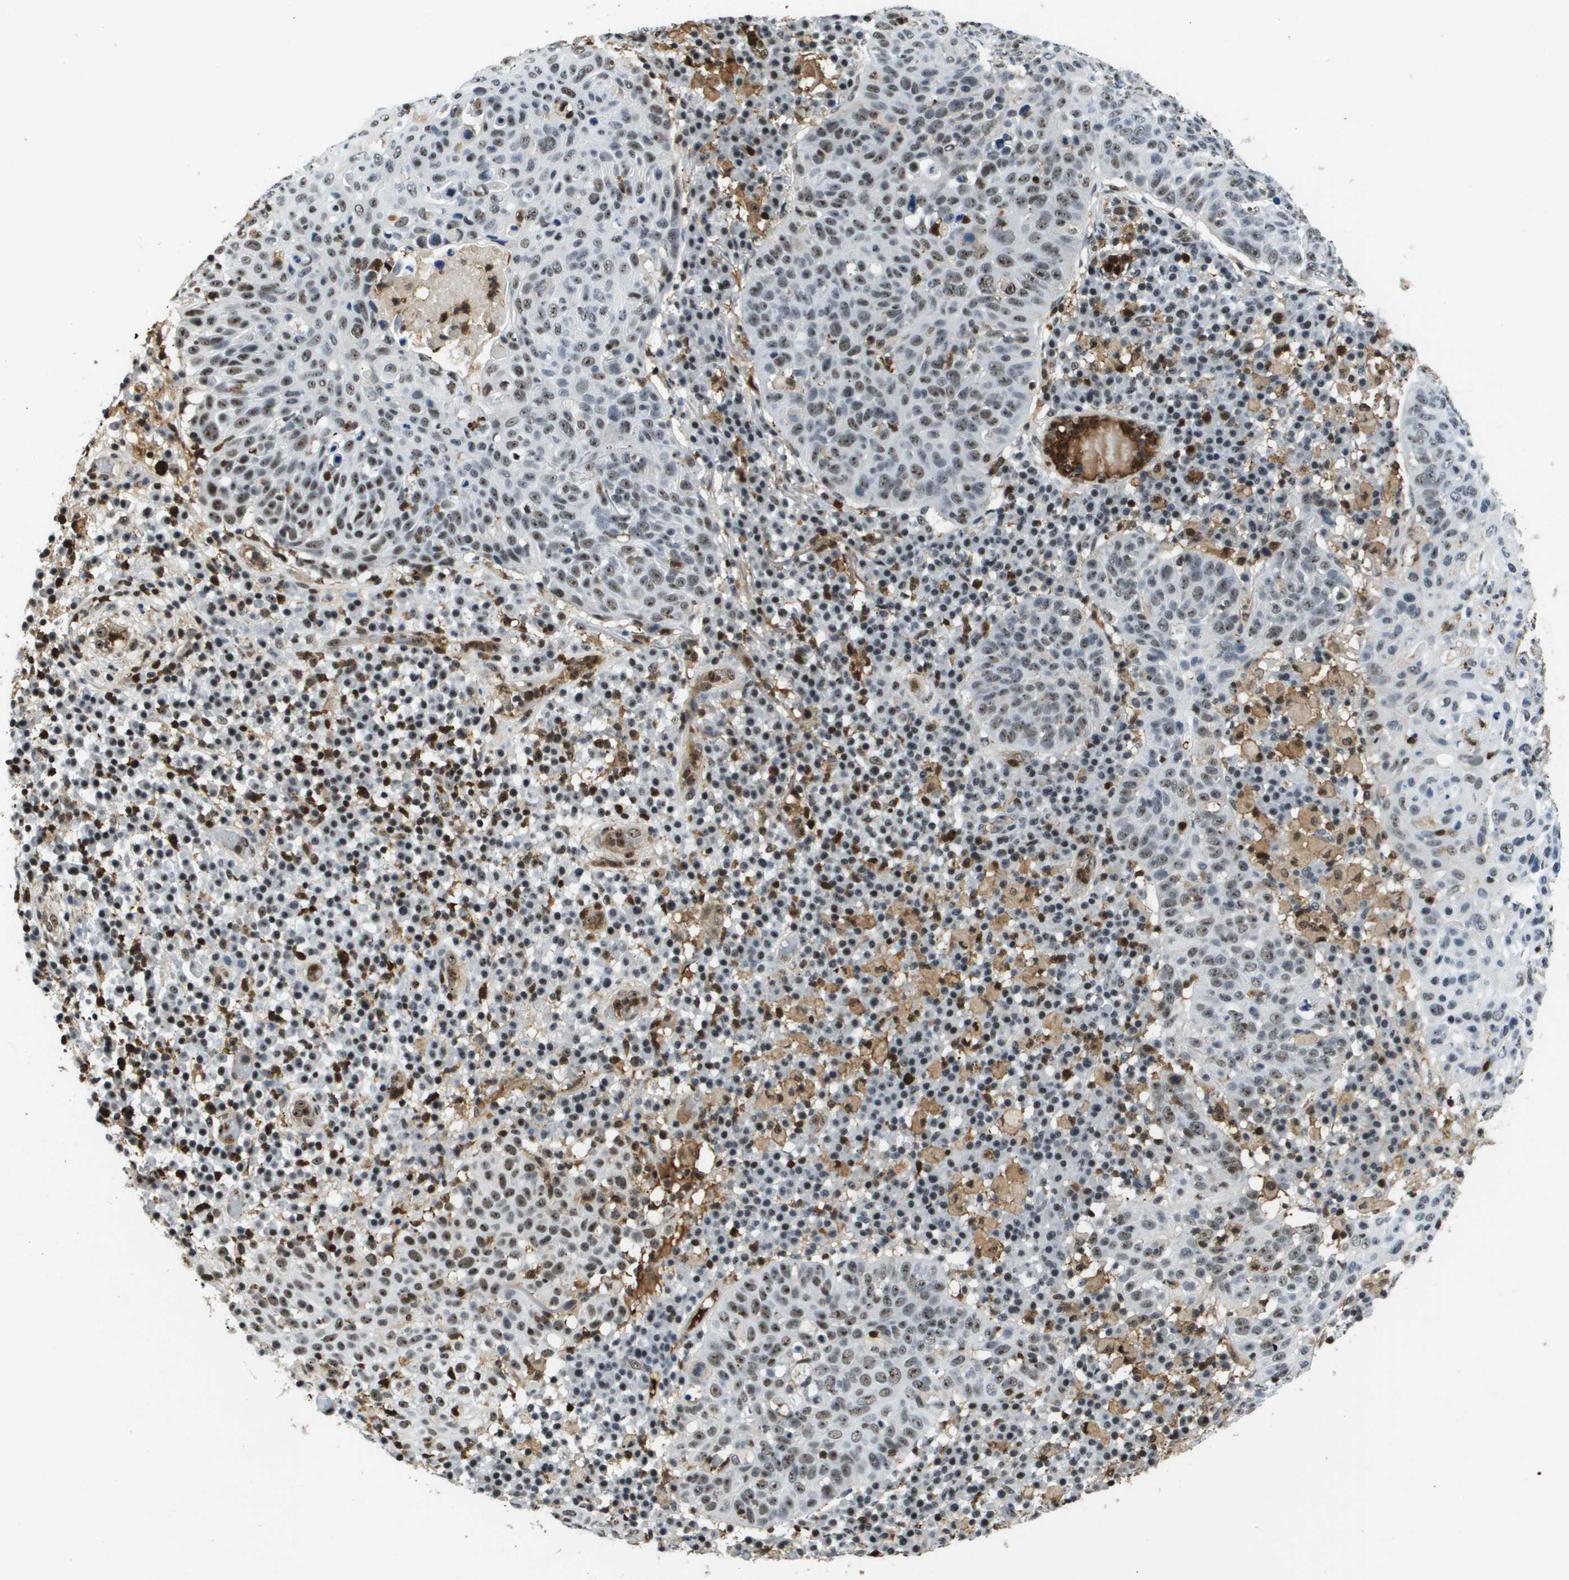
{"staining": {"intensity": "weak", "quantity": ">75%", "location": "nuclear"}, "tissue": "skin cancer", "cell_type": "Tumor cells", "image_type": "cancer", "snomed": [{"axis": "morphology", "description": "Squamous cell carcinoma in situ, NOS"}, {"axis": "morphology", "description": "Squamous cell carcinoma, NOS"}, {"axis": "topography", "description": "Skin"}], "caption": "Skin cancer stained with a protein marker displays weak staining in tumor cells.", "gene": "EP400", "patient": {"sex": "male", "age": 93}}